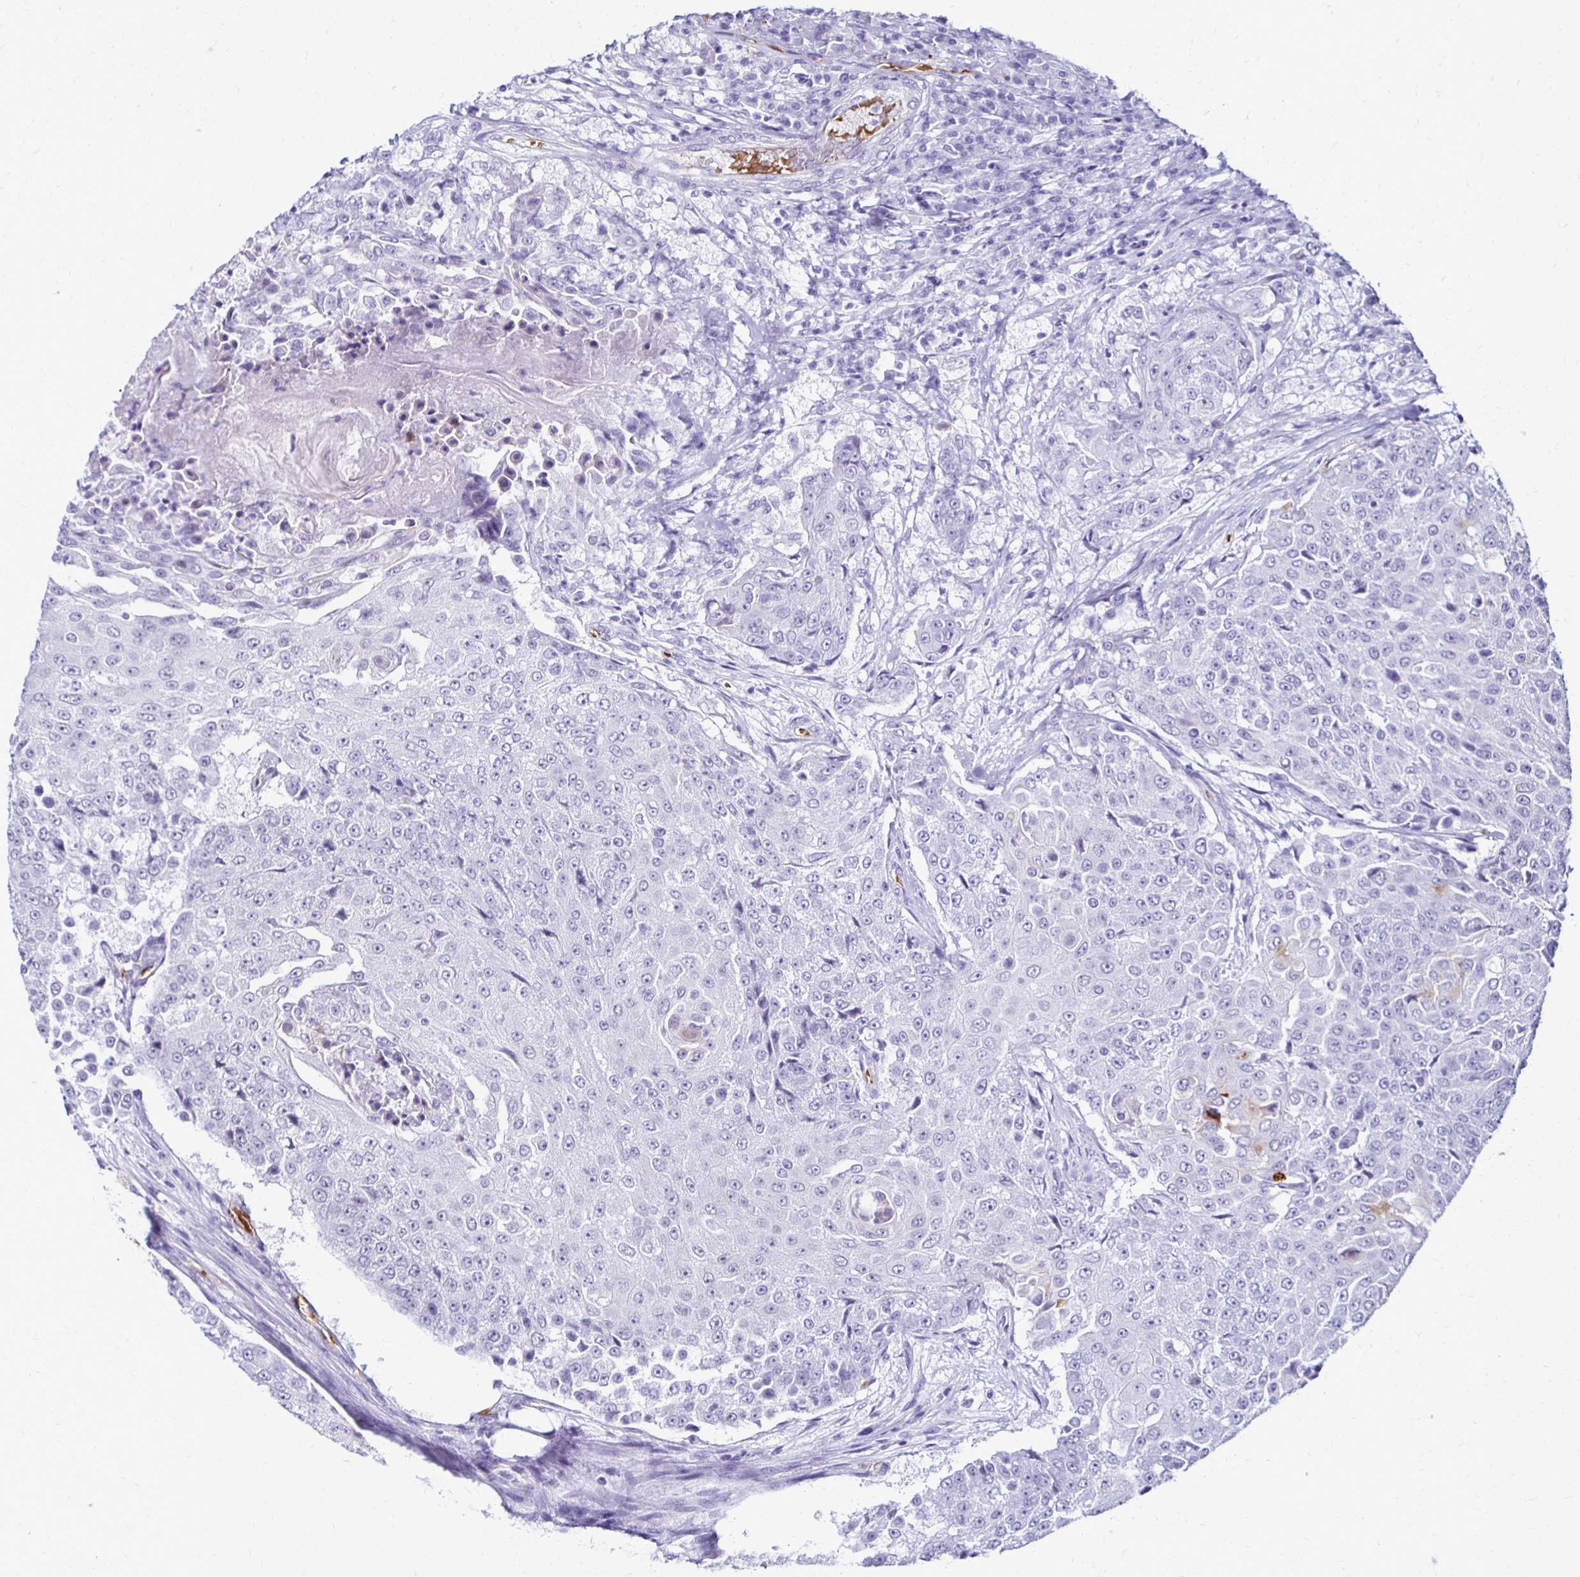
{"staining": {"intensity": "negative", "quantity": "none", "location": "none"}, "tissue": "urothelial cancer", "cell_type": "Tumor cells", "image_type": "cancer", "snomed": [{"axis": "morphology", "description": "Urothelial carcinoma, High grade"}, {"axis": "topography", "description": "Urinary bladder"}], "caption": "Protein analysis of urothelial cancer displays no significant positivity in tumor cells.", "gene": "RHBDL3", "patient": {"sex": "female", "age": 63}}